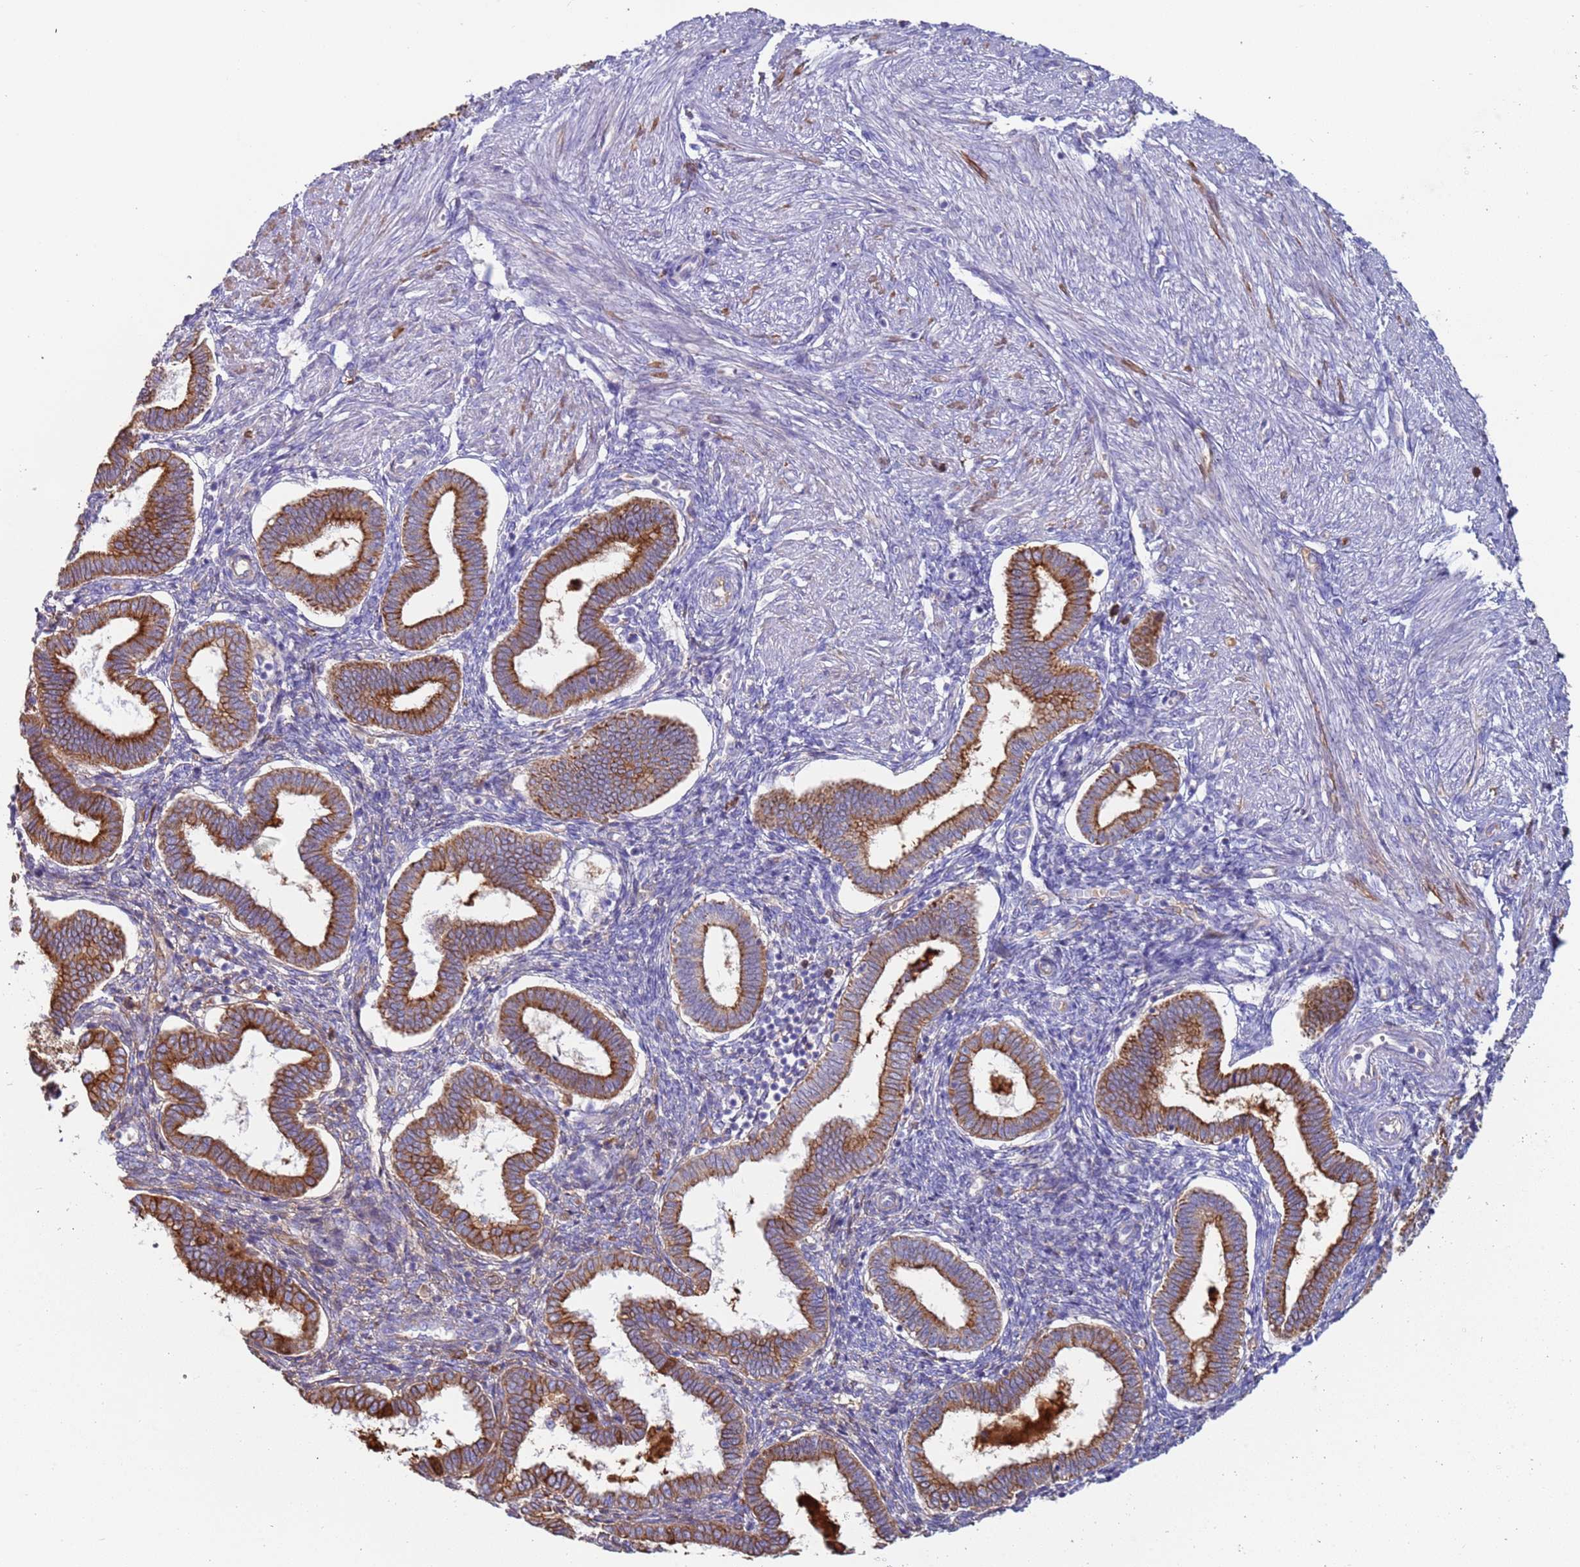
{"staining": {"intensity": "negative", "quantity": "none", "location": "none"}, "tissue": "endometrium", "cell_type": "Cells in endometrial stroma", "image_type": "normal", "snomed": [{"axis": "morphology", "description": "Normal tissue, NOS"}, {"axis": "topography", "description": "Endometrium"}], "caption": "Immunohistochemical staining of normal endometrium displays no significant positivity in cells in endometrial stroma. The staining was performed using DAB (3,3'-diaminobenzidine) to visualize the protein expression in brown, while the nuclei were stained in blue with hematoxylin (Magnification: 20x).", "gene": "CYSLTR2", "patient": {"sex": "female", "age": 24}}